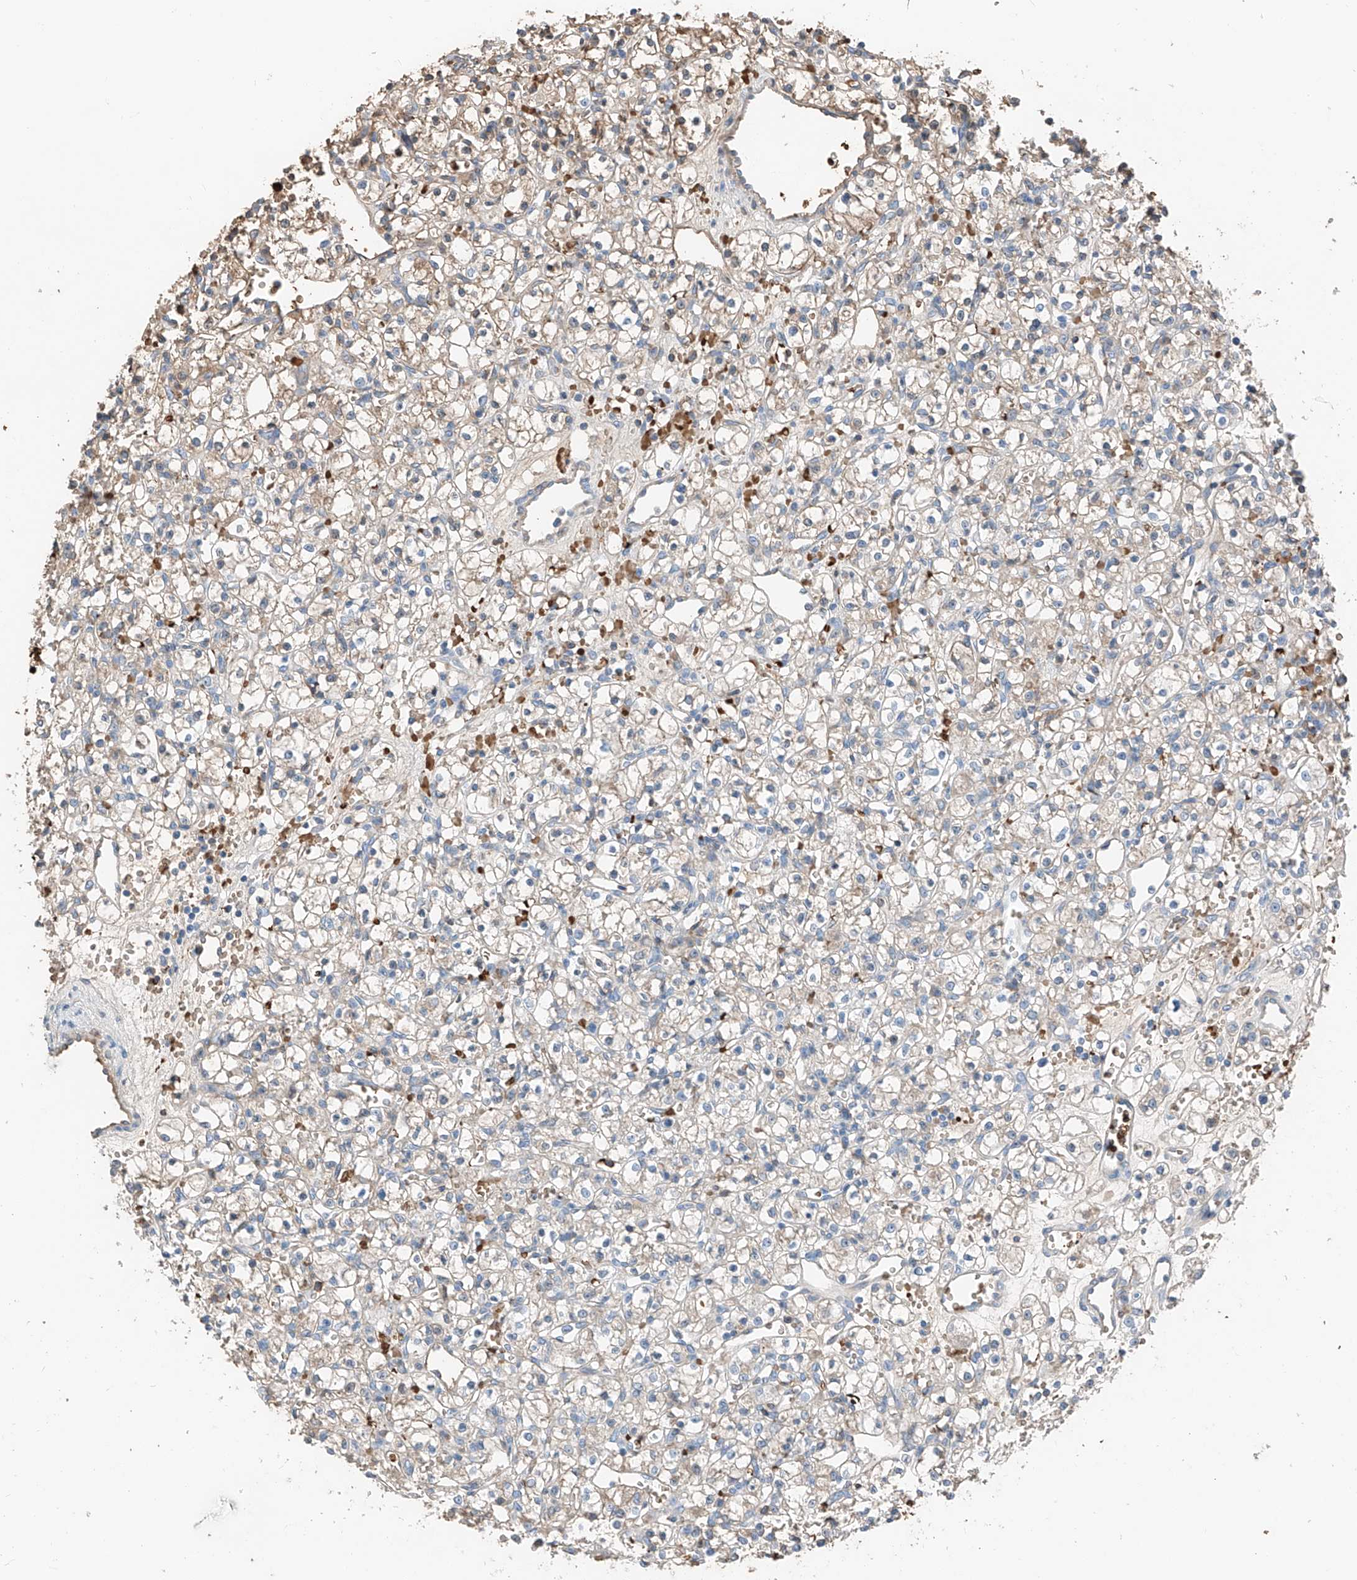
{"staining": {"intensity": "negative", "quantity": "none", "location": "none"}, "tissue": "renal cancer", "cell_type": "Tumor cells", "image_type": "cancer", "snomed": [{"axis": "morphology", "description": "Adenocarcinoma, NOS"}, {"axis": "topography", "description": "Kidney"}], "caption": "Renal cancer was stained to show a protein in brown. There is no significant expression in tumor cells.", "gene": "PRSS23", "patient": {"sex": "female", "age": 59}}